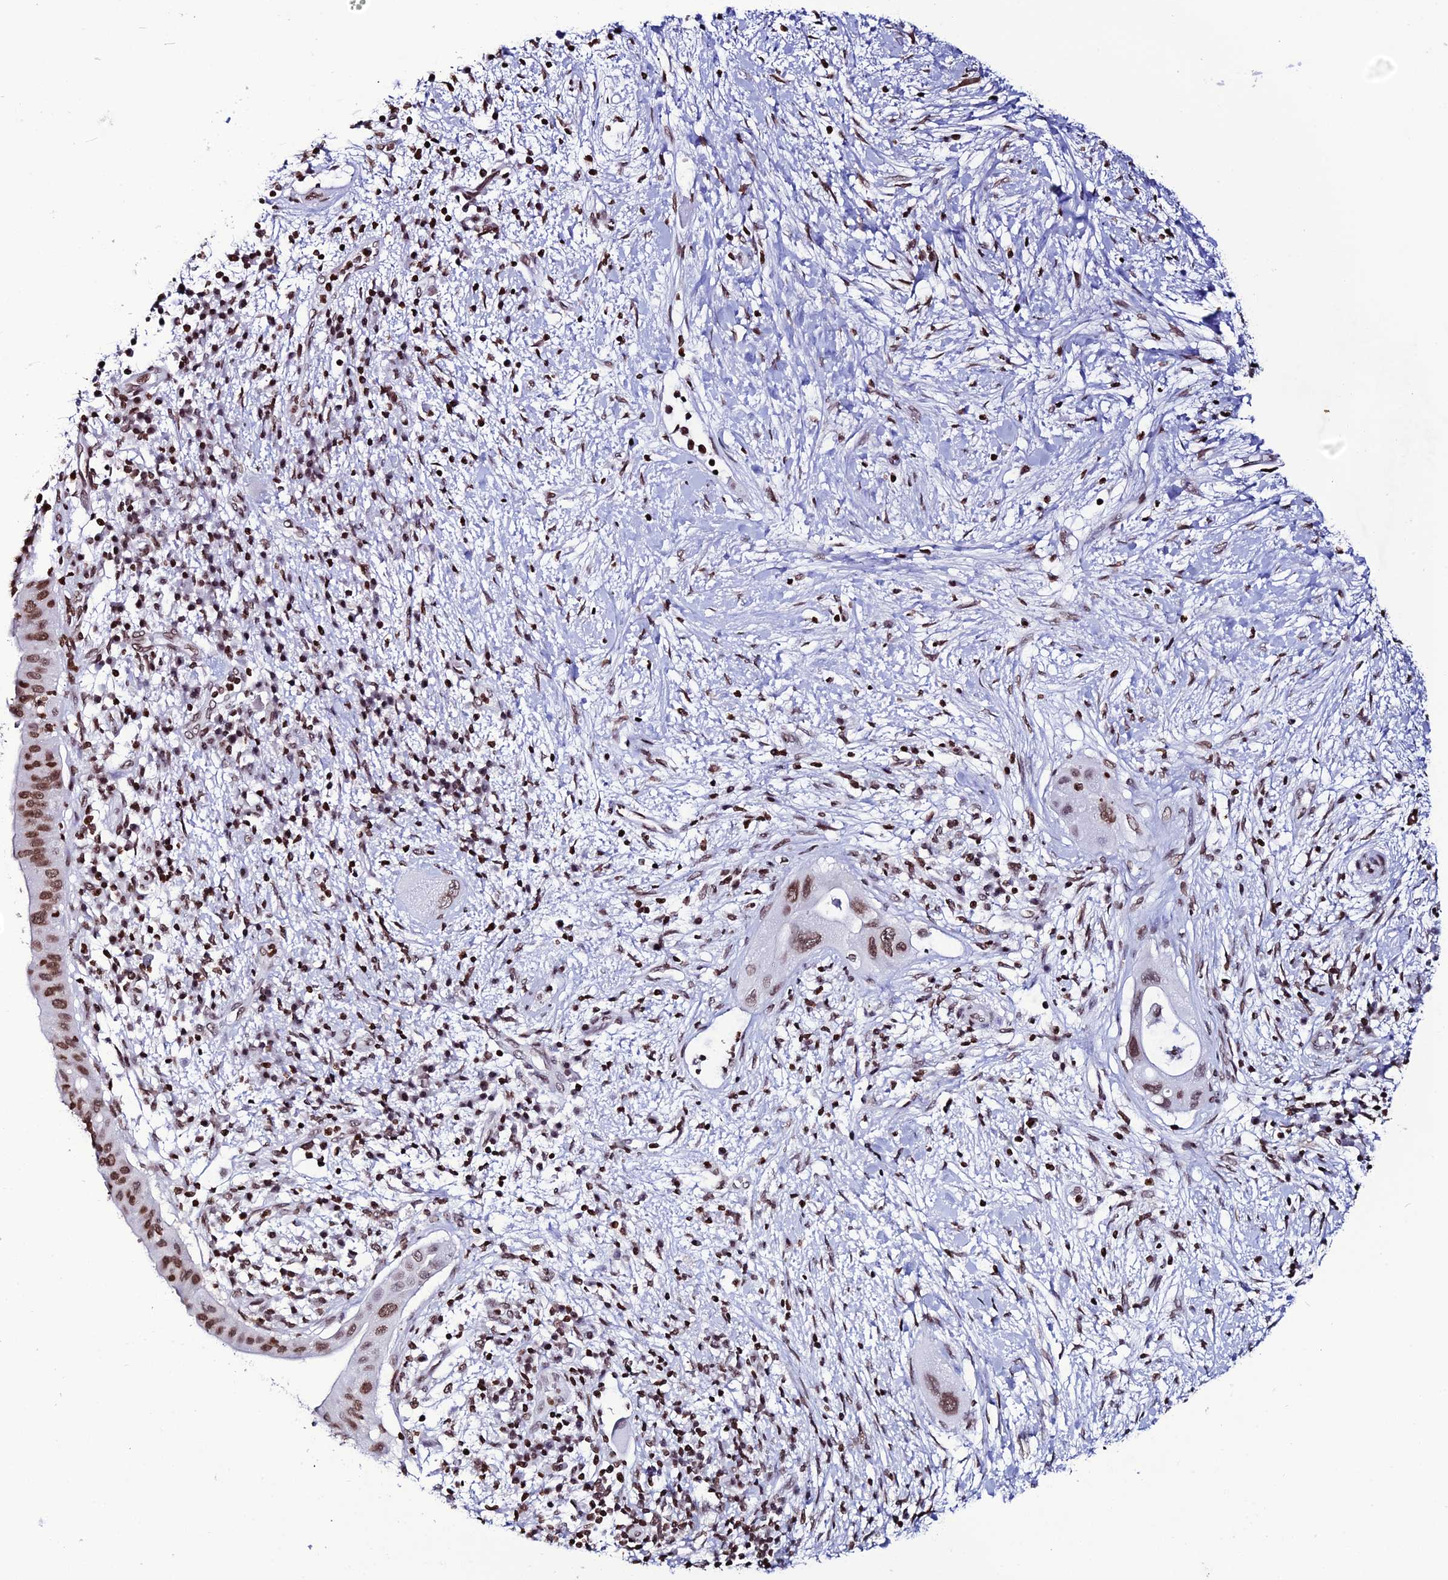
{"staining": {"intensity": "moderate", "quantity": ">75%", "location": "nuclear"}, "tissue": "pancreatic cancer", "cell_type": "Tumor cells", "image_type": "cancer", "snomed": [{"axis": "morphology", "description": "Adenocarcinoma, NOS"}, {"axis": "topography", "description": "Pancreas"}], "caption": "There is medium levels of moderate nuclear positivity in tumor cells of adenocarcinoma (pancreatic), as demonstrated by immunohistochemical staining (brown color).", "gene": "MACROH2A2", "patient": {"sex": "male", "age": 68}}